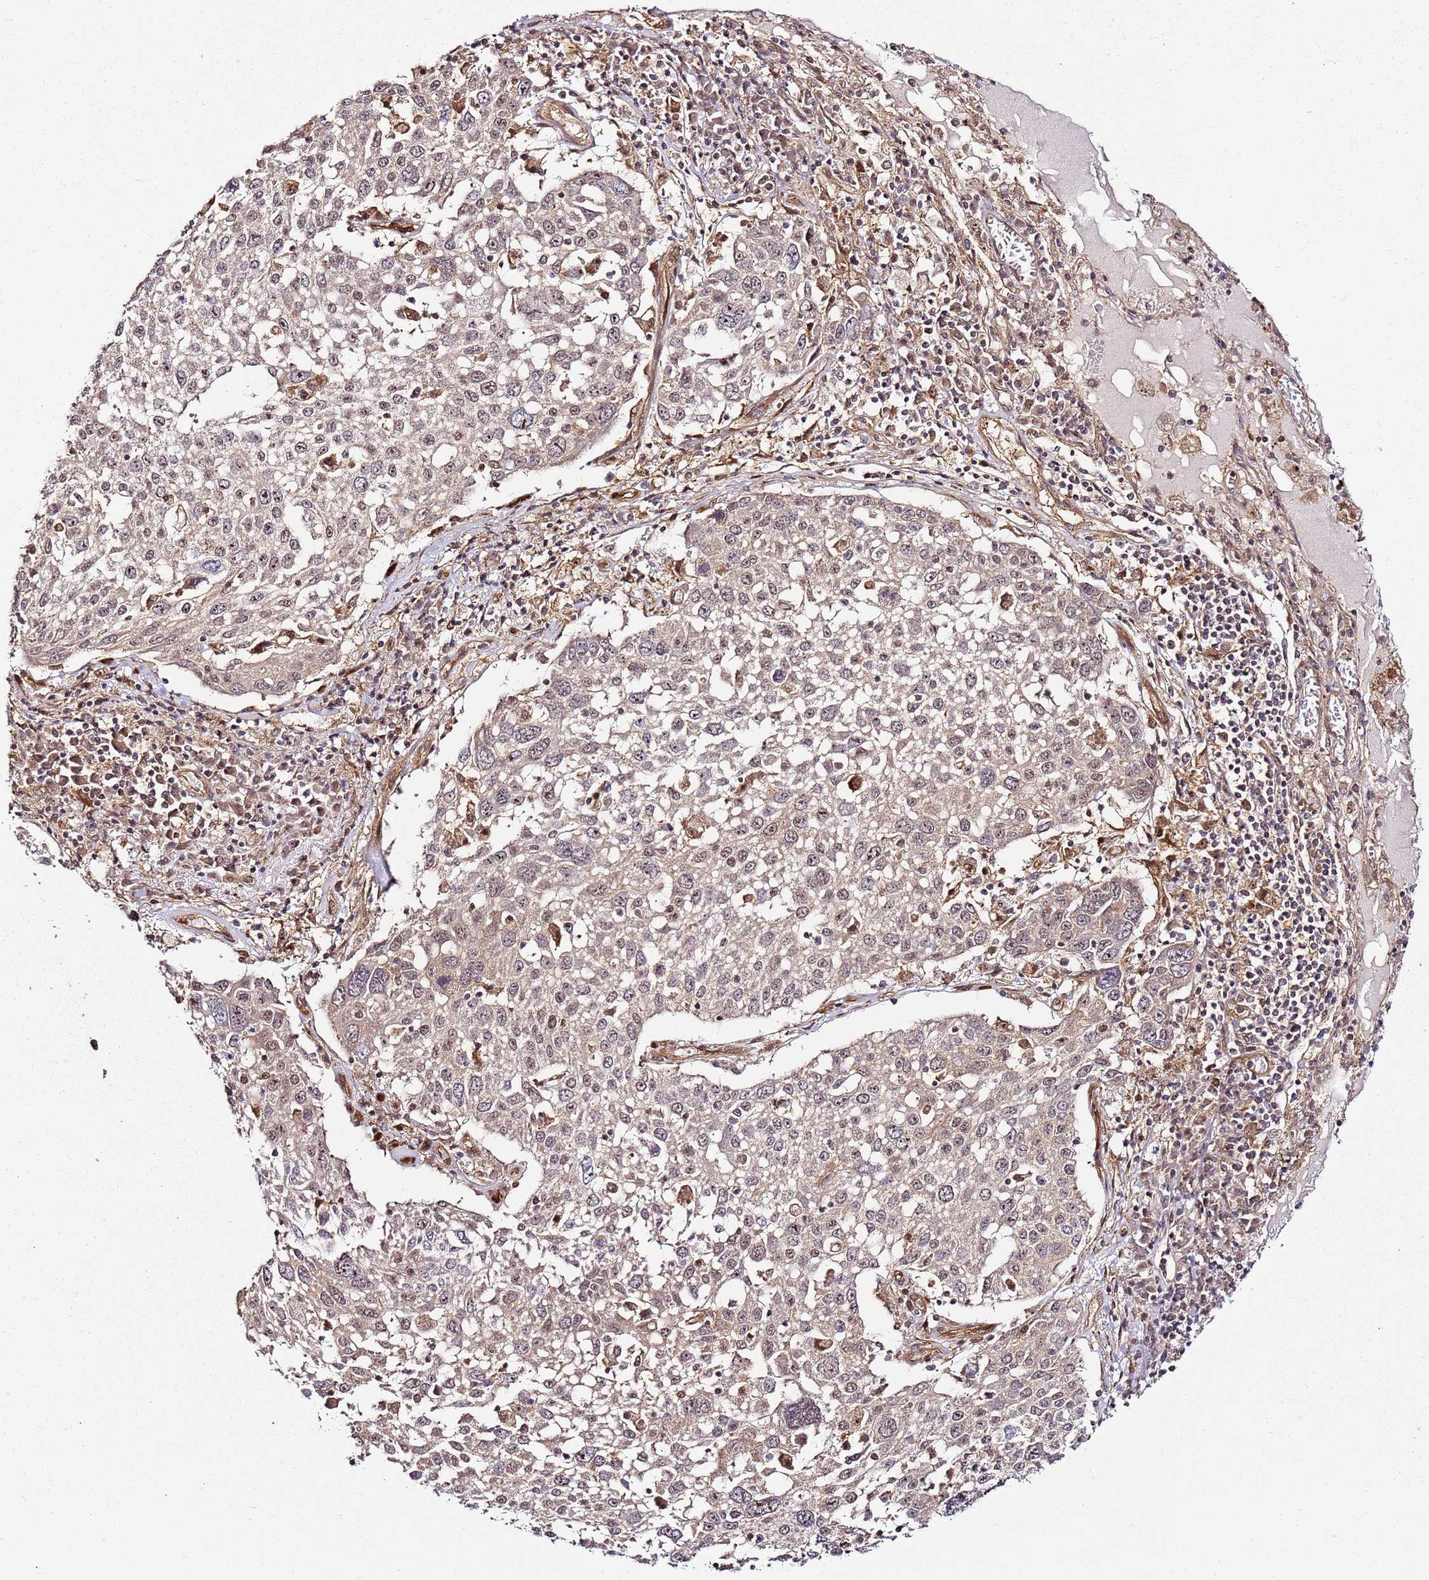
{"staining": {"intensity": "weak", "quantity": "25%-75%", "location": "nuclear"}, "tissue": "lung cancer", "cell_type": "Tumor cells", "image_type": "cancer", "snomed": [{"axis": "morphology", "description": "Squamous cell carcinoma, NOS"}, {"axis": "topography", "description": "Lung"}], "caption": "Squamous cell carcinoma (lung) stained with a protein marker demonstrates weak staining in tumor cells.", "gene": "CCNYL1", "patient": {"sex": "male", "age": 65}}